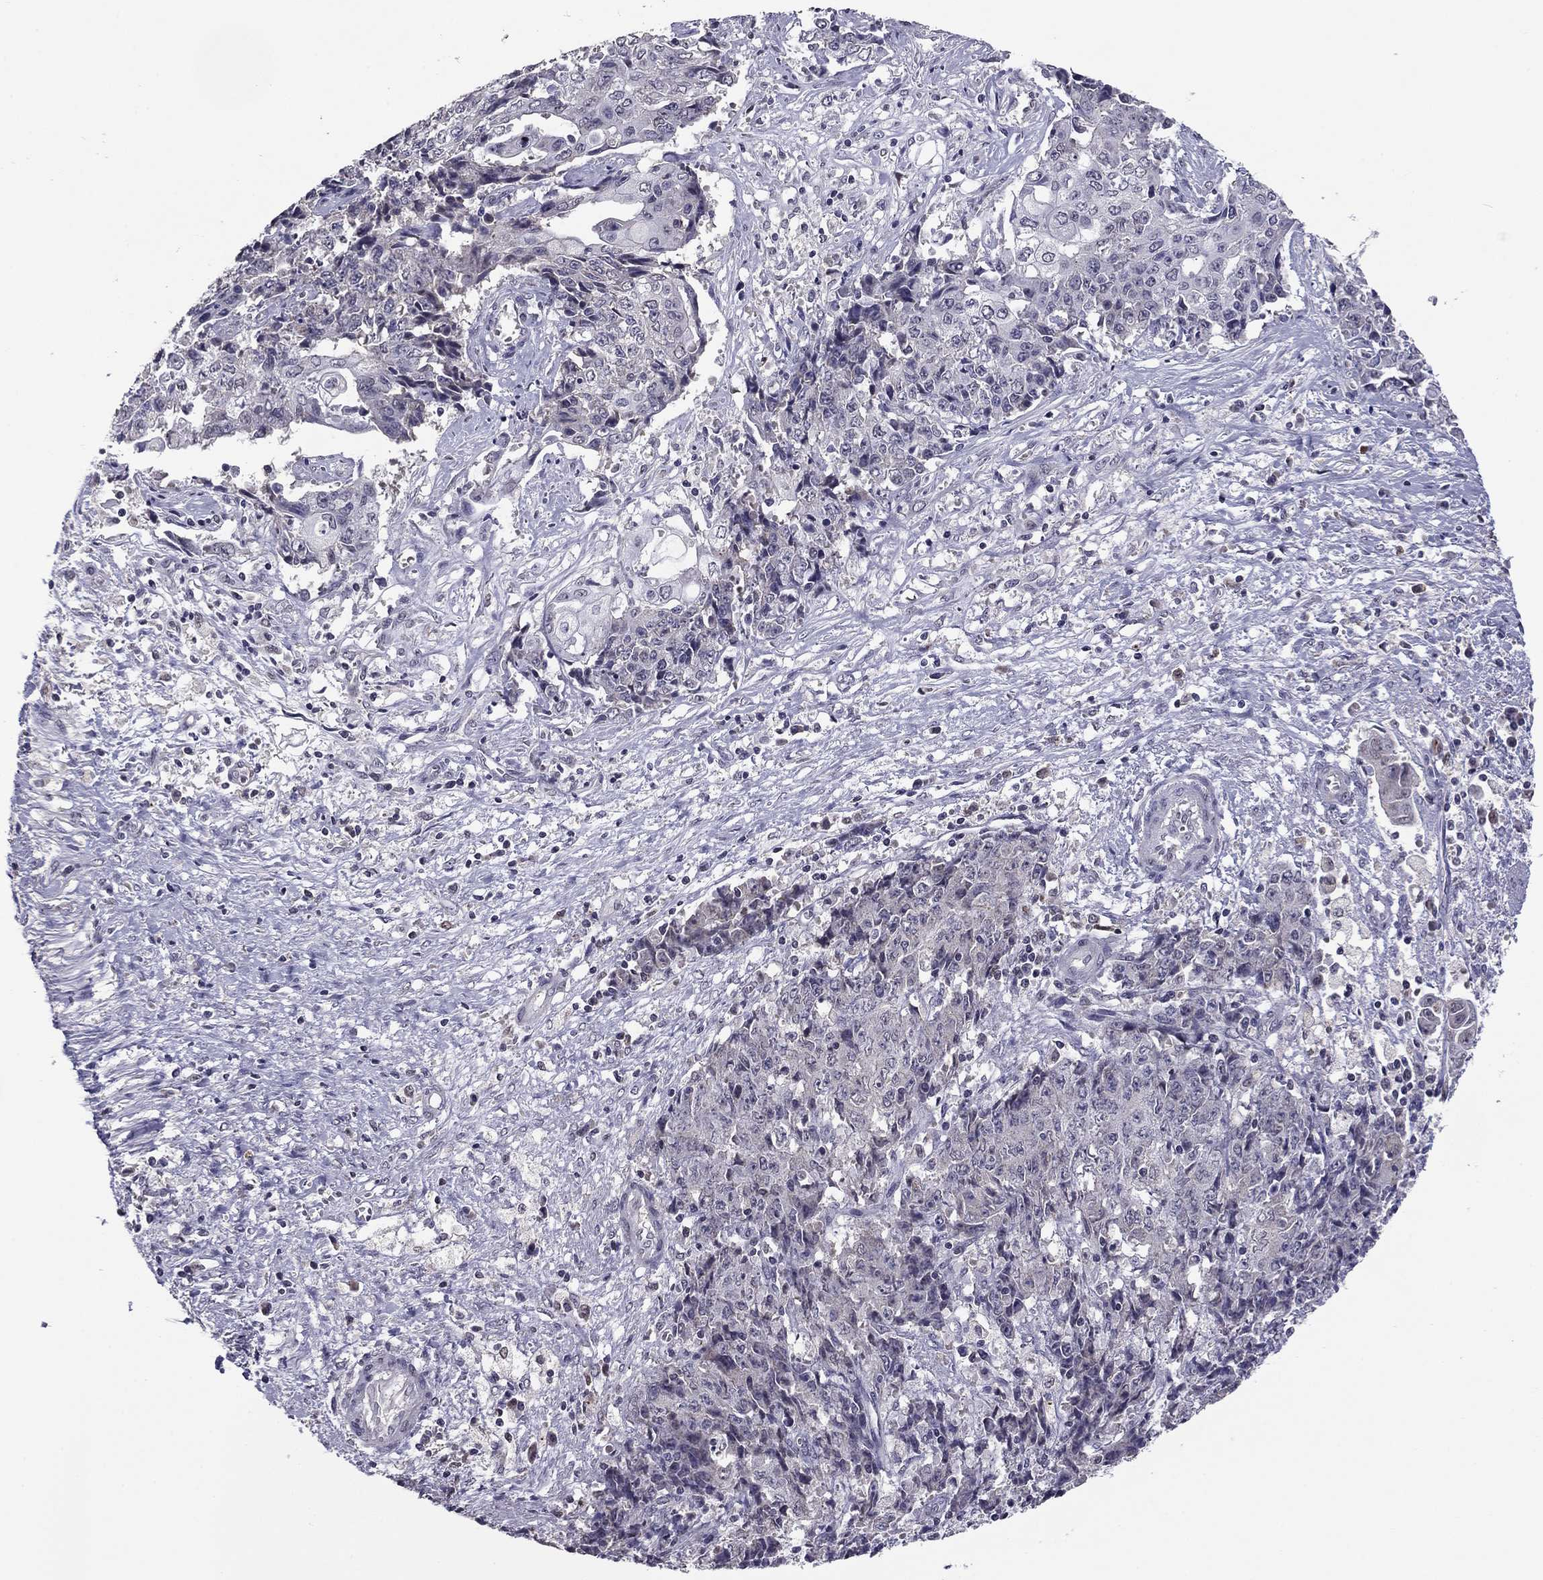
{"staining": {"intensity": "negative", "quantity": "none", "location": "none"}, "tissue": "ovarian cancer", "cell_type": "Tumor cells", "image_type": "cancer", "snomed": [{"axis": "morphology", "description": "Carcinoma, endometroid"}, {"axis": "topography", "description": "Ovary"}], "caption": "Human endometroid carcinoma (ovarian) stained for a protein using IHC reveals no expression in tumor cells.", "gene": "HCN1", "patient": {"sex": "female", "age": 42}}